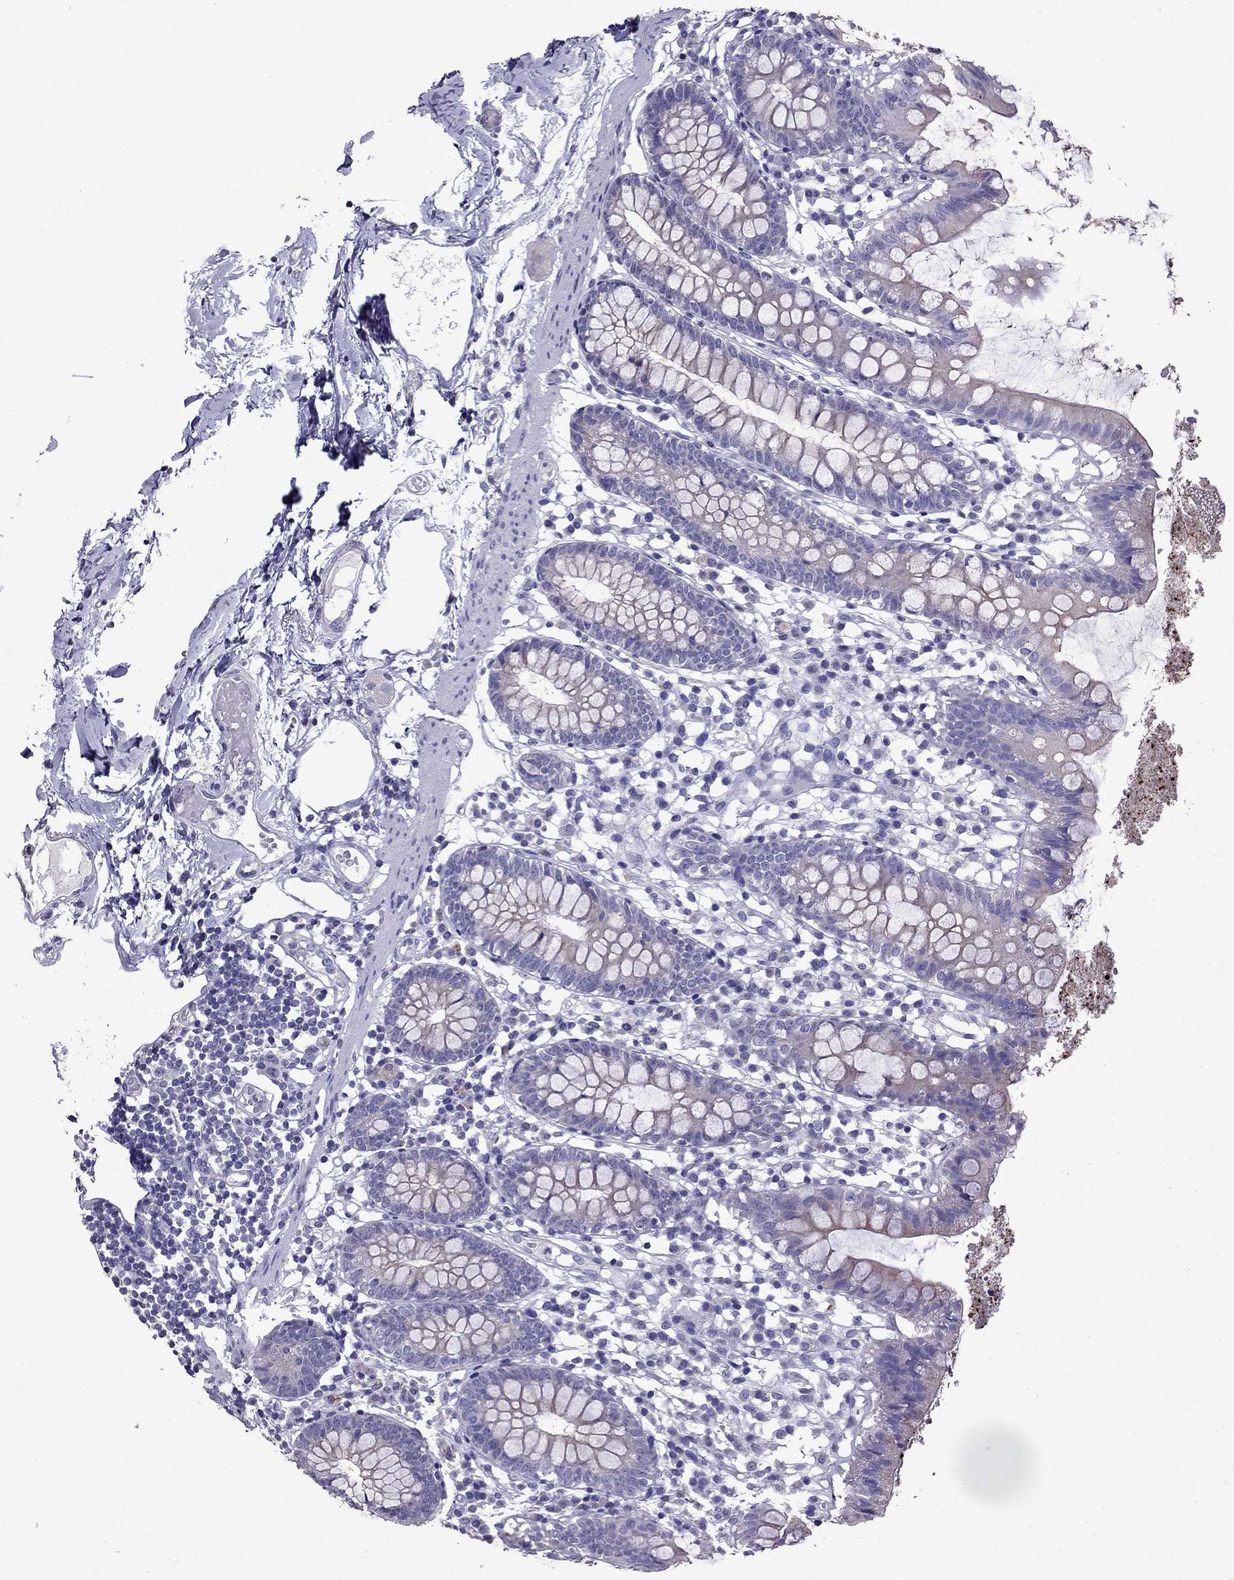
{"staining": {"intensity": "weak", "quantity": "25%-75%", "location": "cytoplasmic/membranous"}, "tissue": "small intestine", "cell_type": "Glandular cells", "image_type": "normal", "snomed": [{"axis": "morphology", "description": "Normal tissue, NOS"}, {"axis": "topography", "description": "Small intestine"}], "caption": "Protein expression analysis of unremarkable small intestine exhibits weak cytoplasmic/membranous staining in approximately 25%-75% of glandular cells. Immunohistochemistry (ihc) stains the protein in brown and the nuclei are stained blue.", "gene": "OXCT2", "patient": {"sex": "female", "age": 90}}